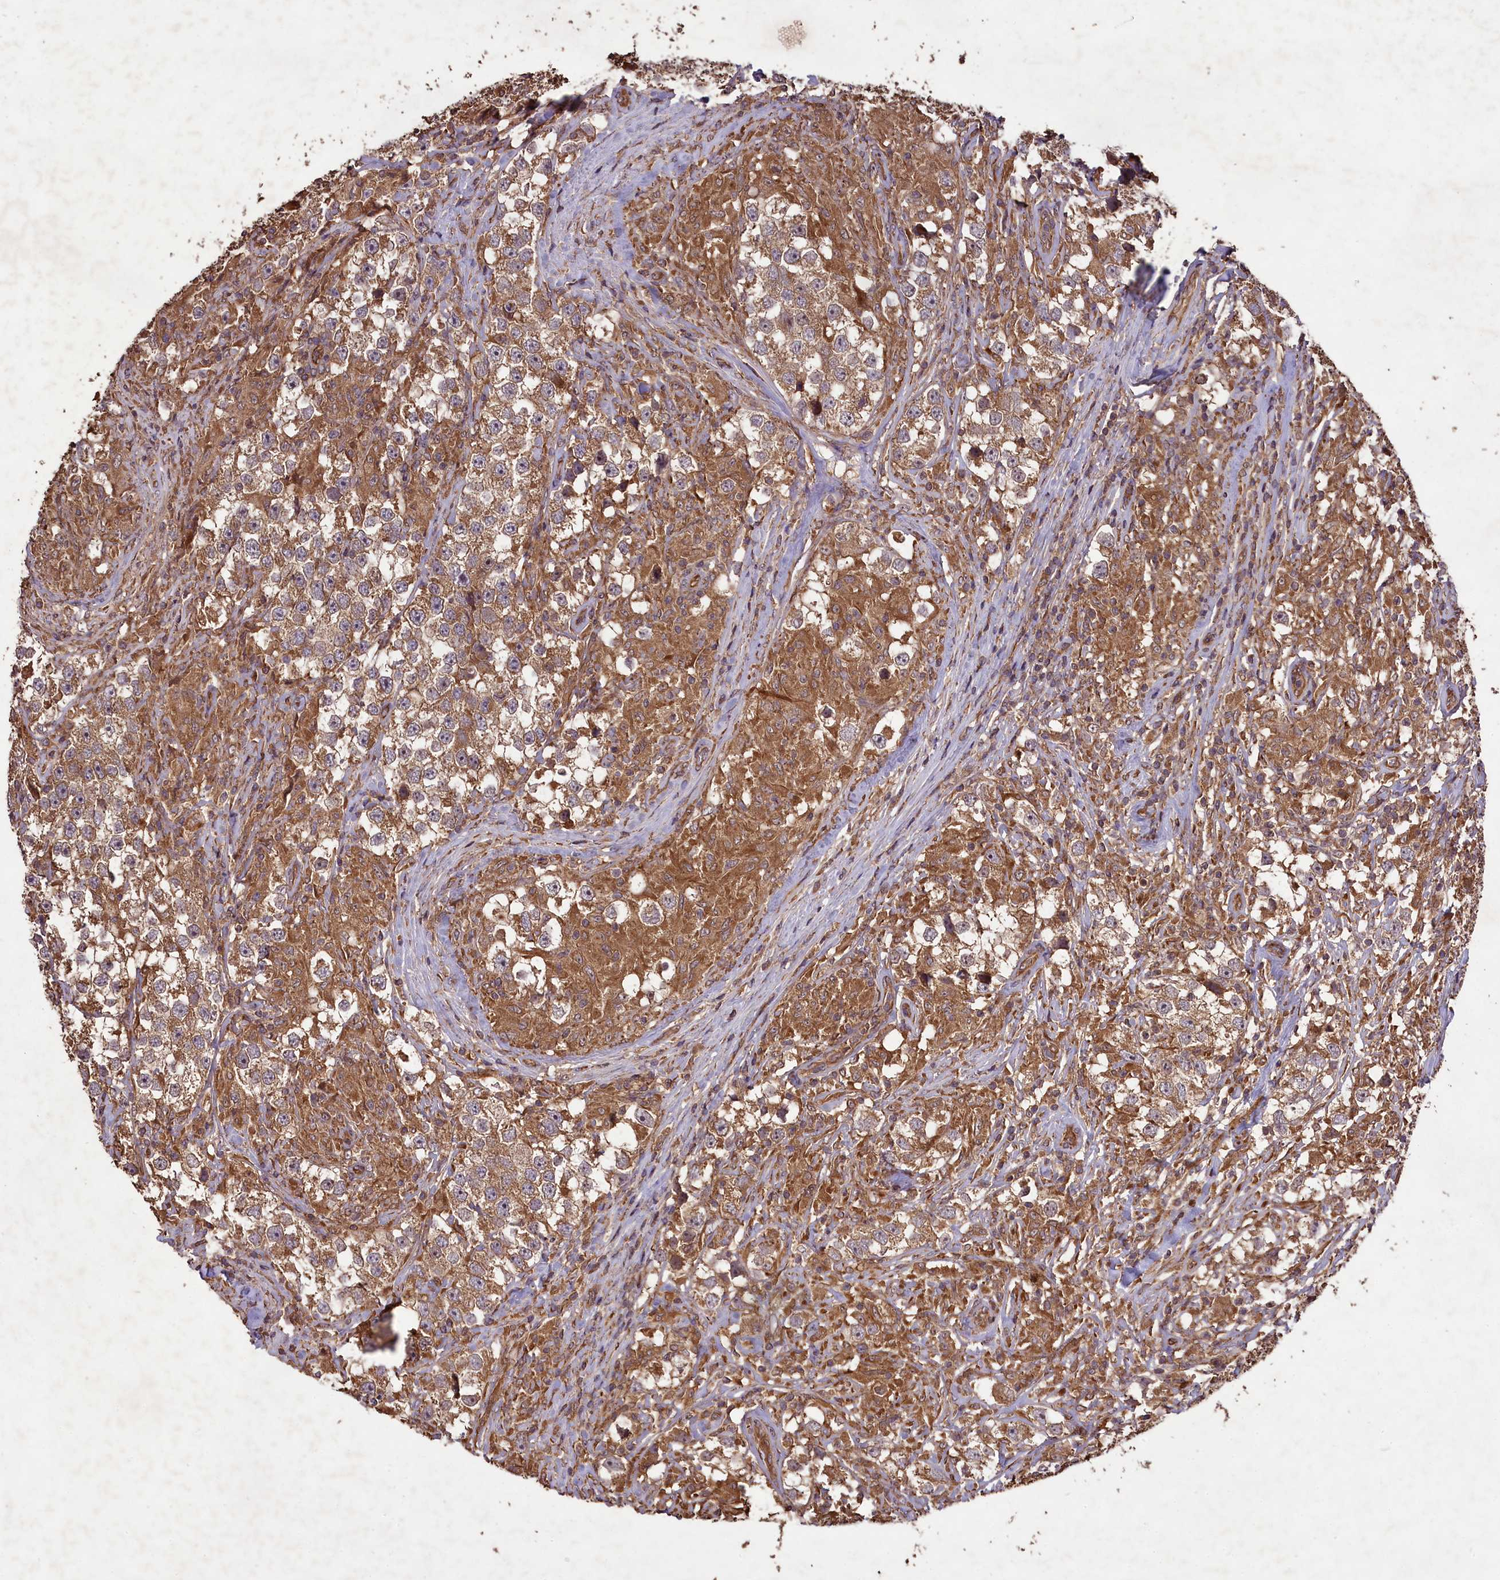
{"staining": {"intensity": "moderate", "quantity": ">75%", "location": "cytoplasmic/membranous"}, "tissue": "testis cancer", "cell_type": "Tumor cells", "image_type": "cancer", "snomed": [{"axis": "morphology", "description": "Seminoma, NOS"}, {"axis": "topography", "description": "Testis"}], "caption": "IHC (DAB) staining of testis seminoma demonstrates moderate cytoplasmic/membranous protein expression in approximately >75% of tumor cells.", "gene": "TTLL10", "patient": {"sex": "male", "age": 46}}